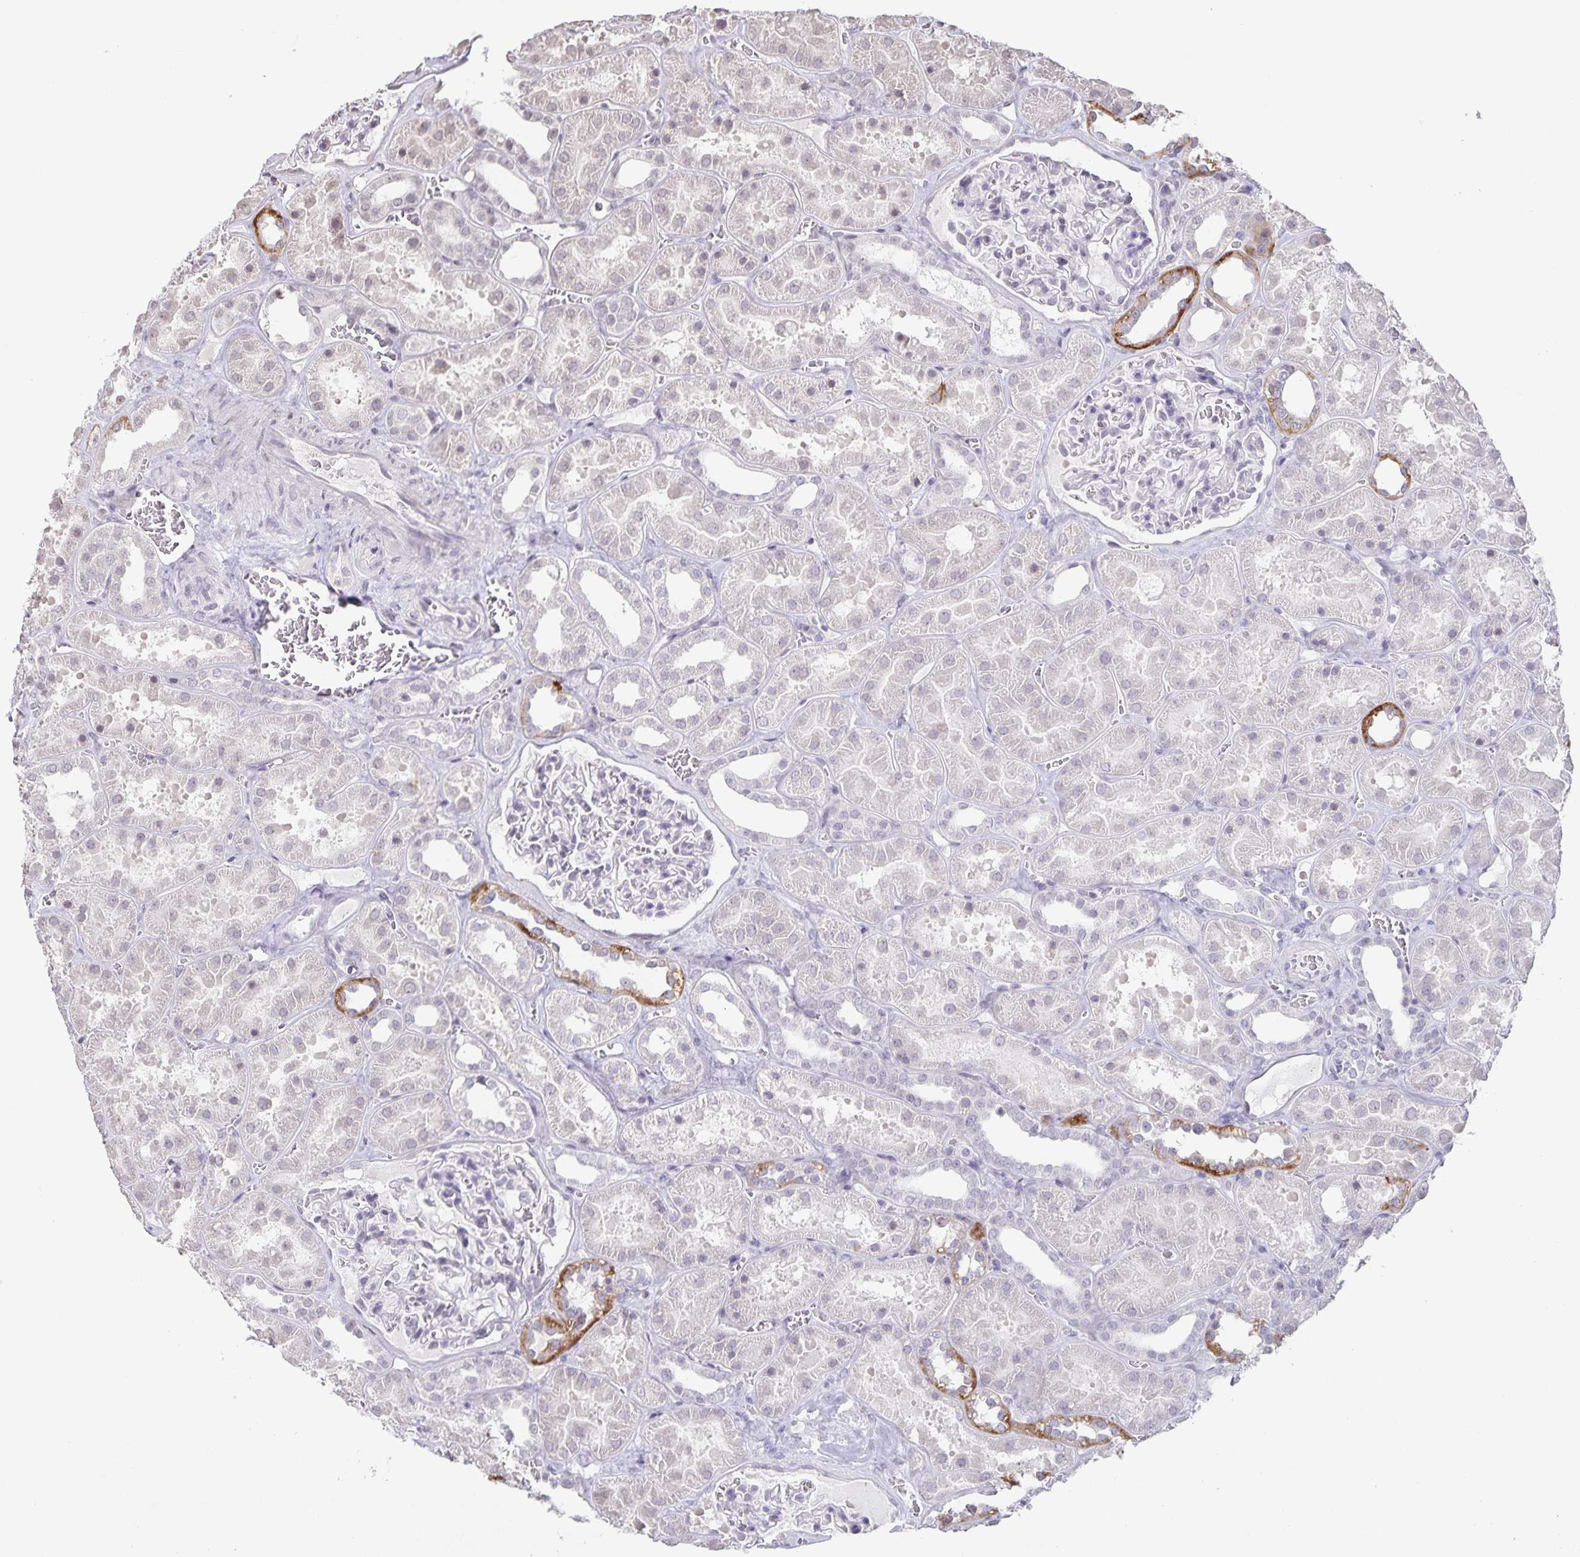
{"staining": {"intensity": "negative", "quantity": "none", "location": "none"}, "tissue": "kidney", "cell_type": "Cells in glomeruli", "image_type": "normal", "snomed": [{"axis": "morphology", "description": "Normal tissue, NOS"}, {"axis": "topography", "description": "Kidney"}], "caption": "This is a photomicrograph of IHC staining of benign kidney, which shows no positivity in cells in glomeruli.", "gene": "AQP4", "patient": {"sex": "female", "age": 41}}